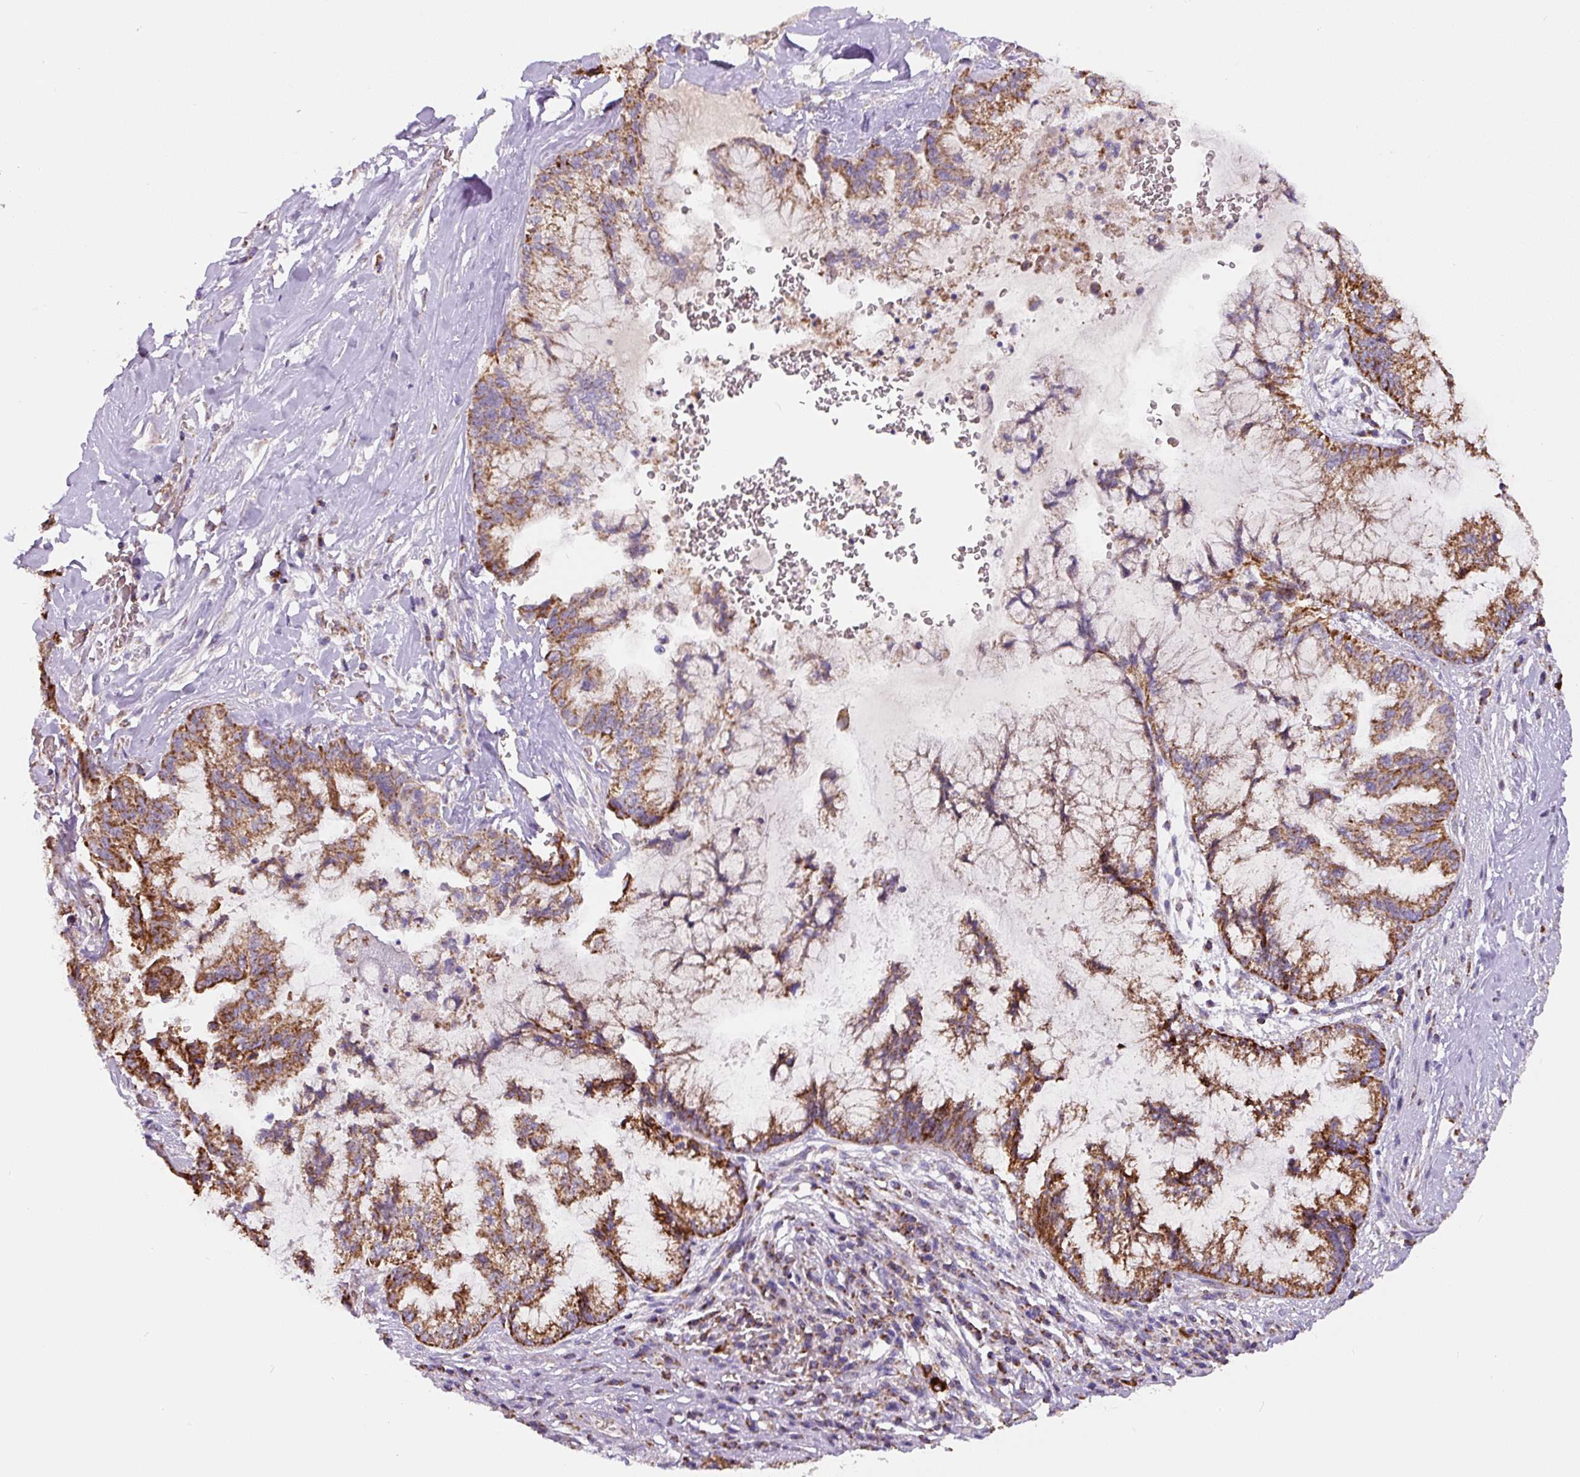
{"staining": {"intensity": "strong", "quantity": ">75%", "location": "cytoplasmic/membranous"}, "tissue": "pancreatic cancer", "cell_type": "Tumor cells", "image_type": "cancer", "snomed": [{"axis": "morphology", "description": "Adenocarcinoma, NOS"}, {"axis": "topography", "description": "Pancreas"}], "caption": "IHC image of neoplastic tissue: human pancreatic adenocarcinoma stained using immunohistochemistry reveals high levels of strong protein expression localized specifically in the cytoplasmic/membranous of tumor cells, appearing as a cytoplasmic/membranous brown color.", "gene": "MT-CO2", "patient": {"sex": "male", "age": 73}}